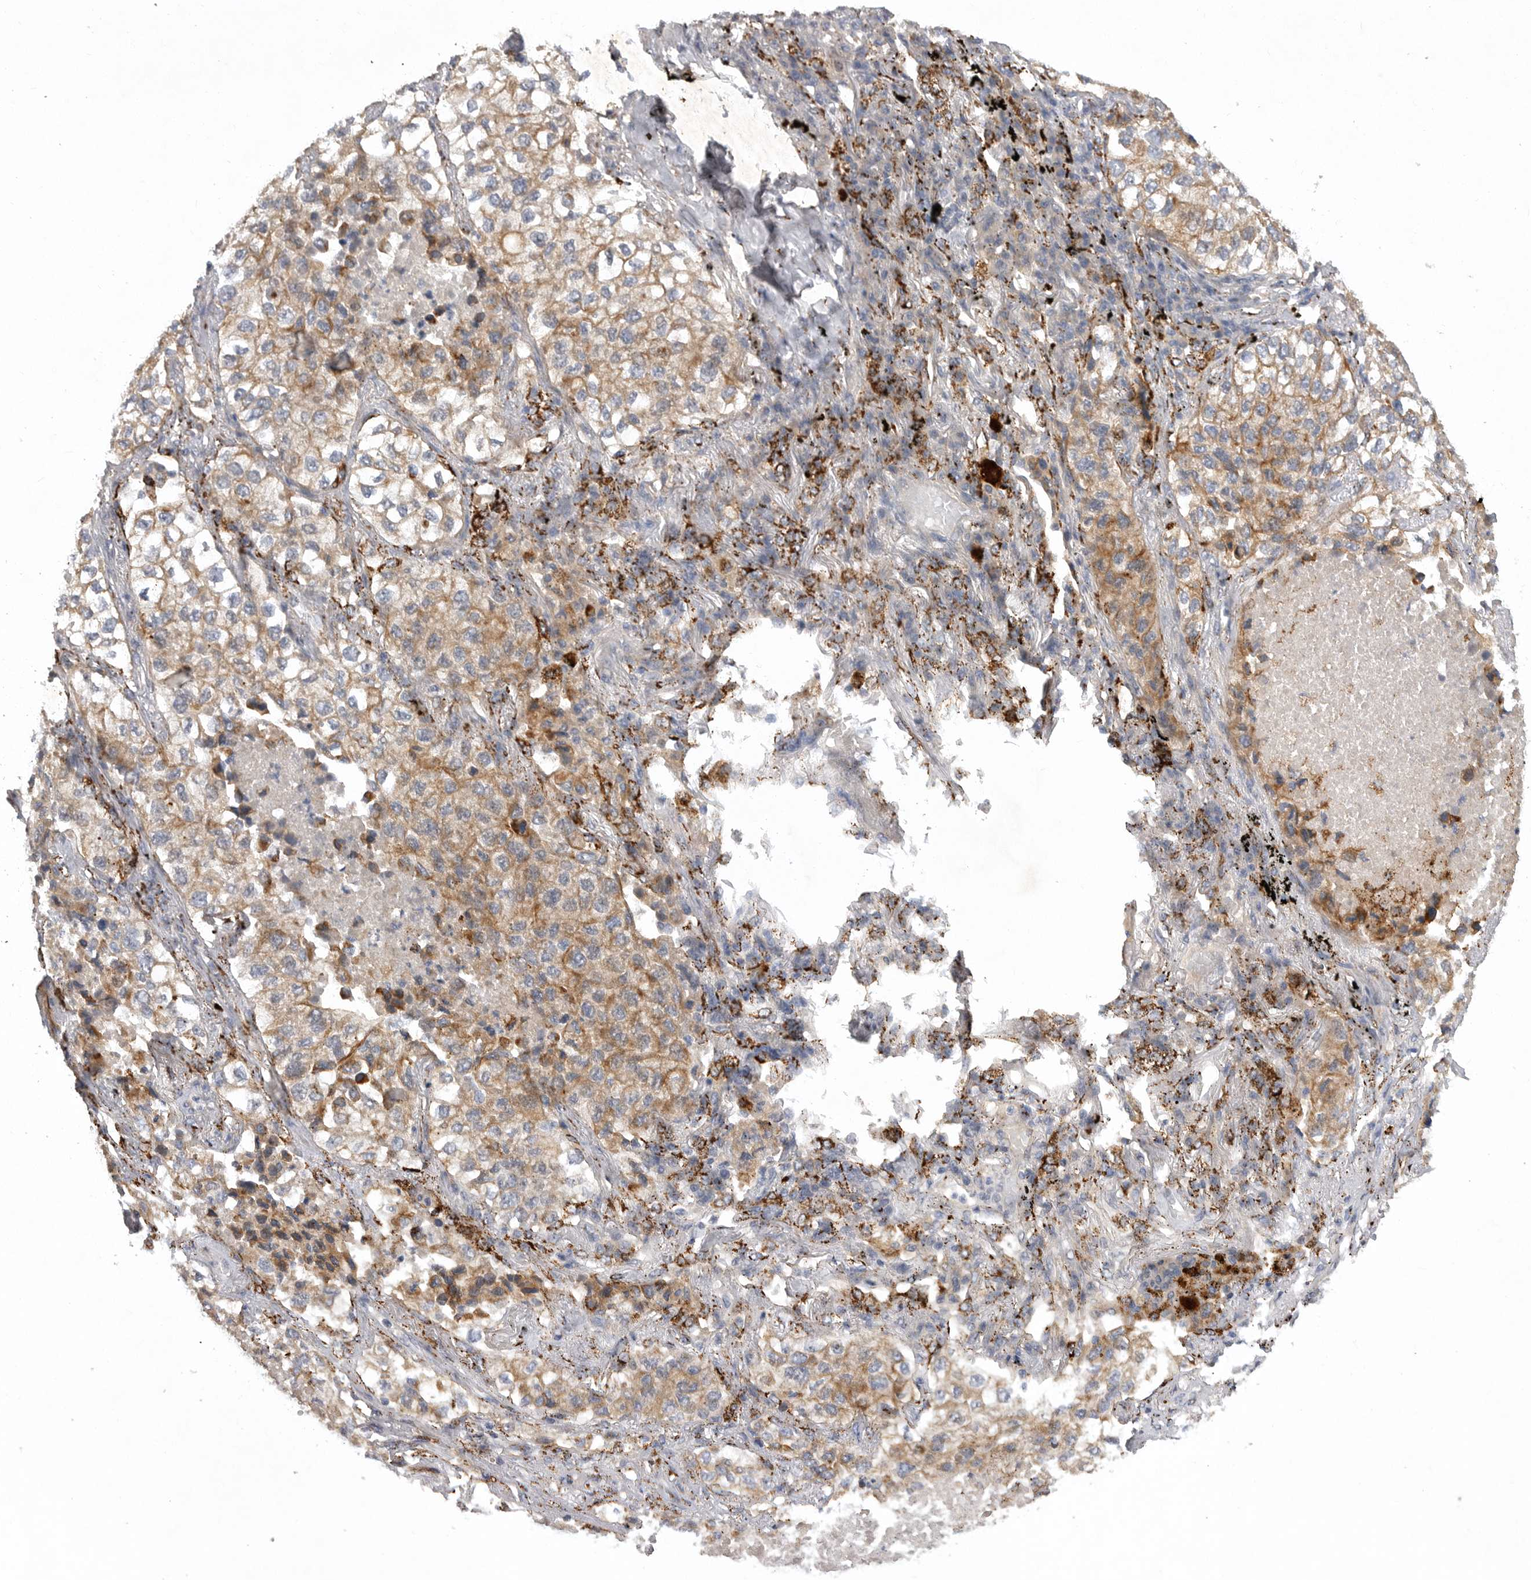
{"staining": {"intensity": "moderate", "quantity": ">75%", "location": "cytoplasmic/membranous"}, "tissue": "lung cancer", "cell_type": "Tumor cells", "image_type": "cancer", "snomed": [{"axis": "morphology", "description": "Adenocarcinoma, NOS"}, {"axis": "topography", "description": "Lung"}], "caption": "A histopathology image of lung cancer (adenocarcinoma) stained for a protein shows moderate cytoplasmic/membranous brown staining in tumor cells.", "gene": "DHDDS", "patient": {"sex": "male", "age": 63}}